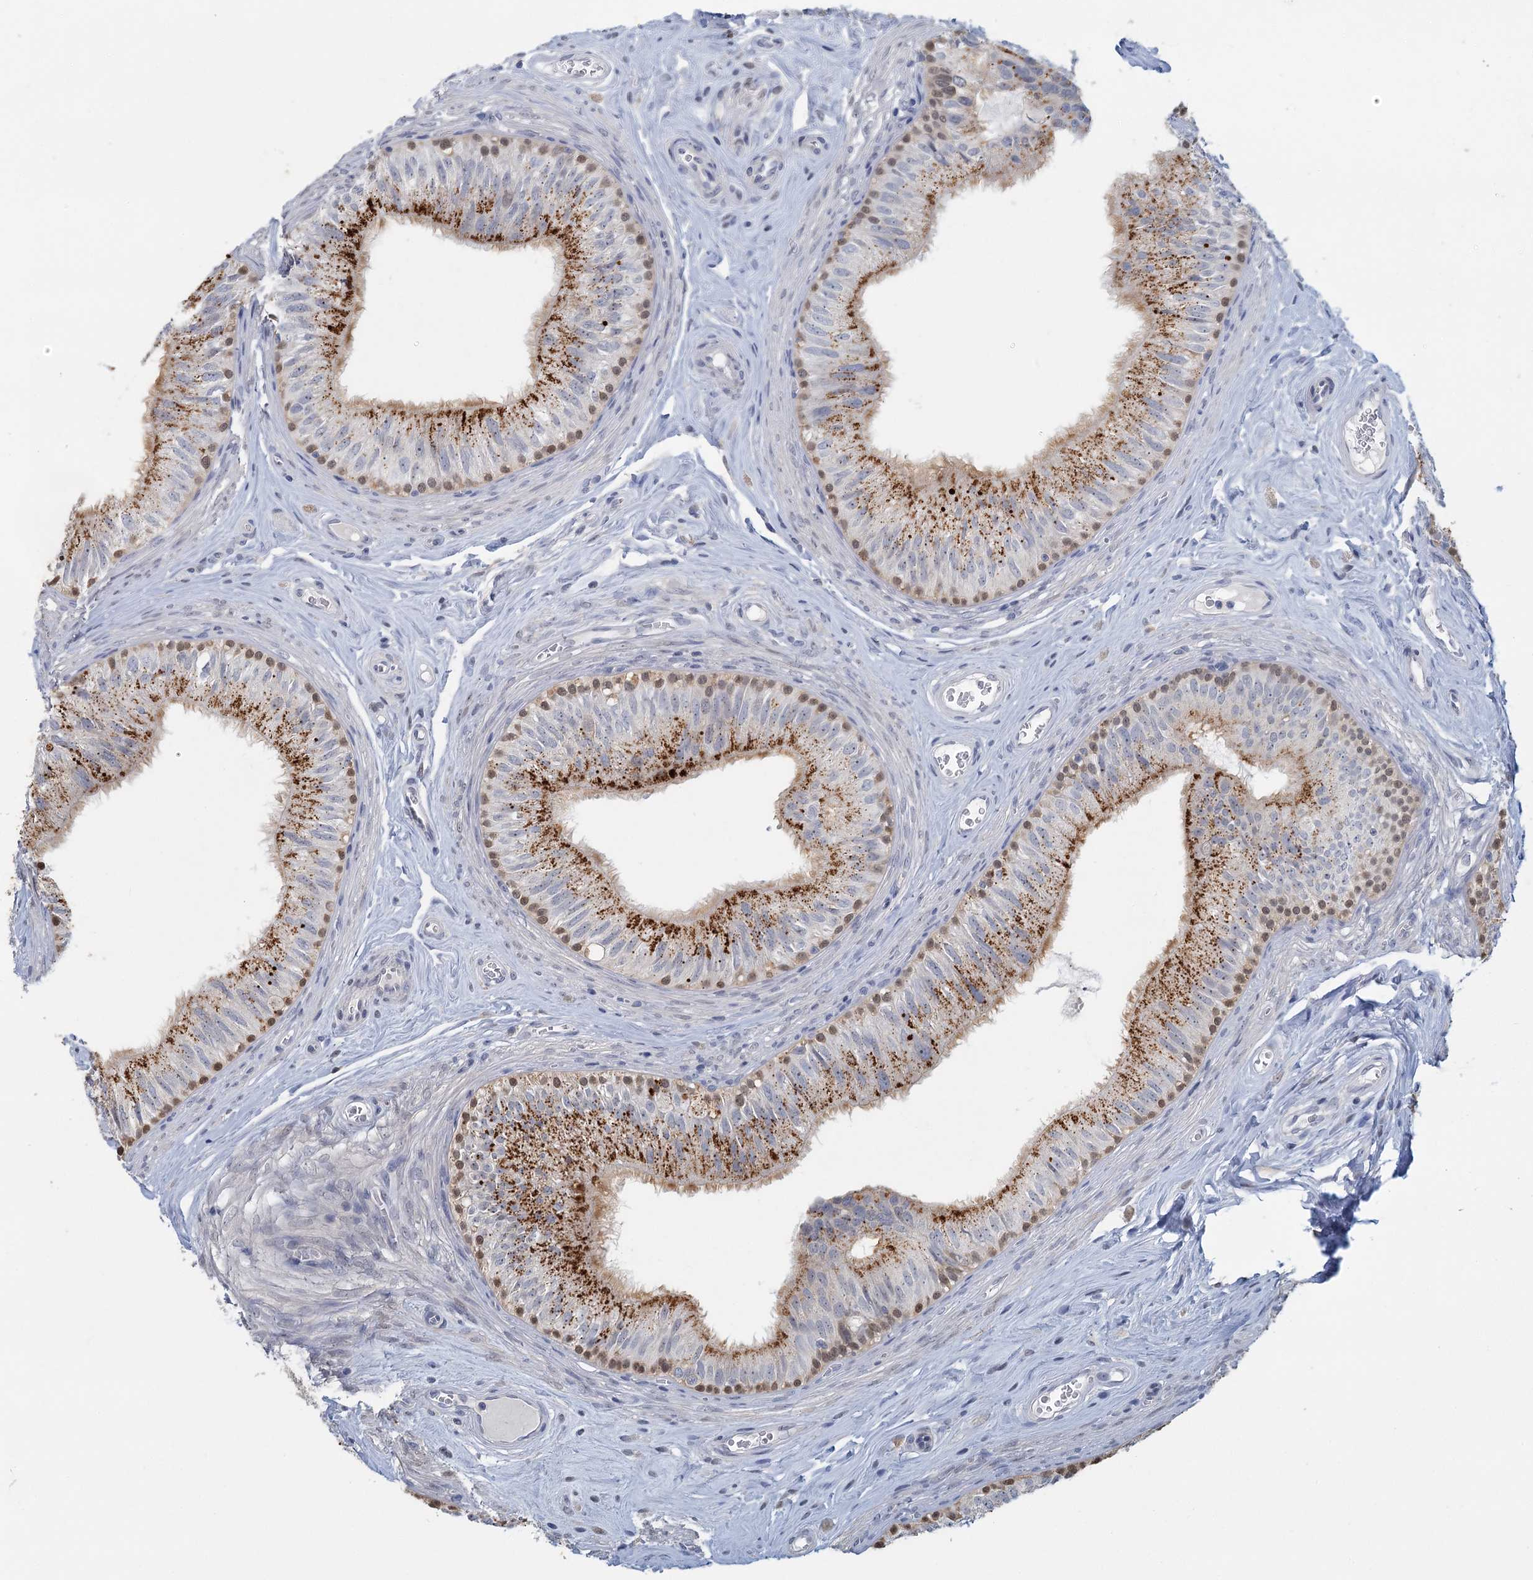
{"staining": {"intensity": "strong", "quantity": "25%-75%", "location": "cytoplasmic/membranous"}, "tissue": "epididymis", "cell_type": "Glandular cells", "image_type": "normal", "snomed": [{"axis": "morphology", "description": "Normal tissue, NOS"}, {"axis": "topography", "description": "Epididymis"}], "caption": "The histopathology image demonstrates immunohistochemical staining of unremarkable epididymis. There is strong cytoplasmic/membranous positivity is seen in approximately 25%-75% of glandular cells. (brown staining indicates protein expression, while blue staining denotes nuclei).", "gene": "MYO7B", "patient": {"sex": "male", "age": 46}}